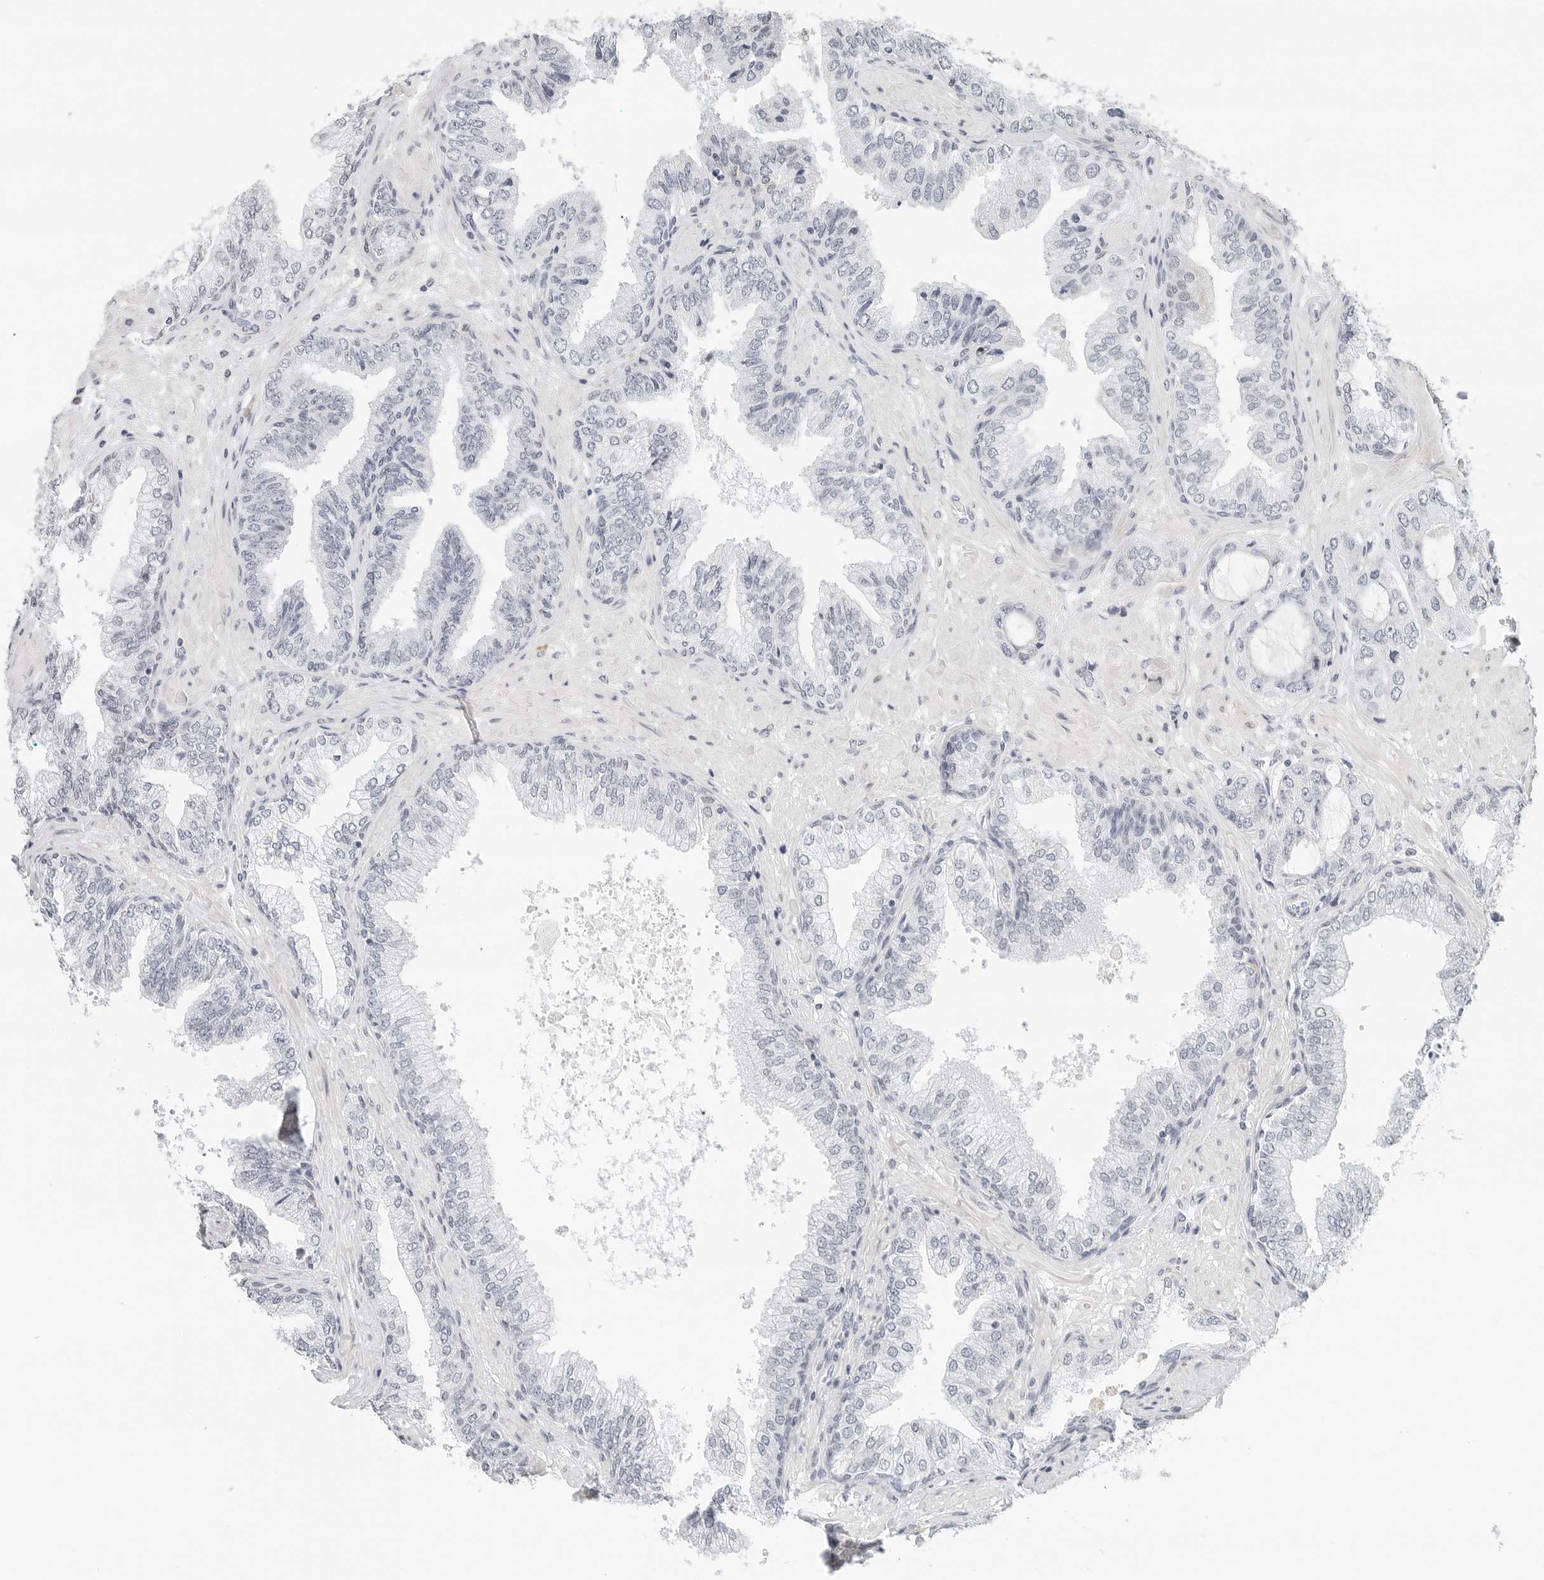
{"staining": {"intensity": "negative", "quantity": "none", "location": "none"}, "tissue": "prostate cancer", "cell_type": "Tumor cells", "image_type": "cancer", "snomed": [{"axis": "morphology", "description": "Adenocarcinoma, High grade"}, {"axis": "topography", "description": "Prostate"}], "caption": "Immunohistochemistry image of neoplastic tissue: human prostate cancer stained with DAB (3,3'-diaminobenzidine) displays no significant protein staining in tumor cells.", "gene": "PARP10", "patient": {"sex": "male", "age": 59}}